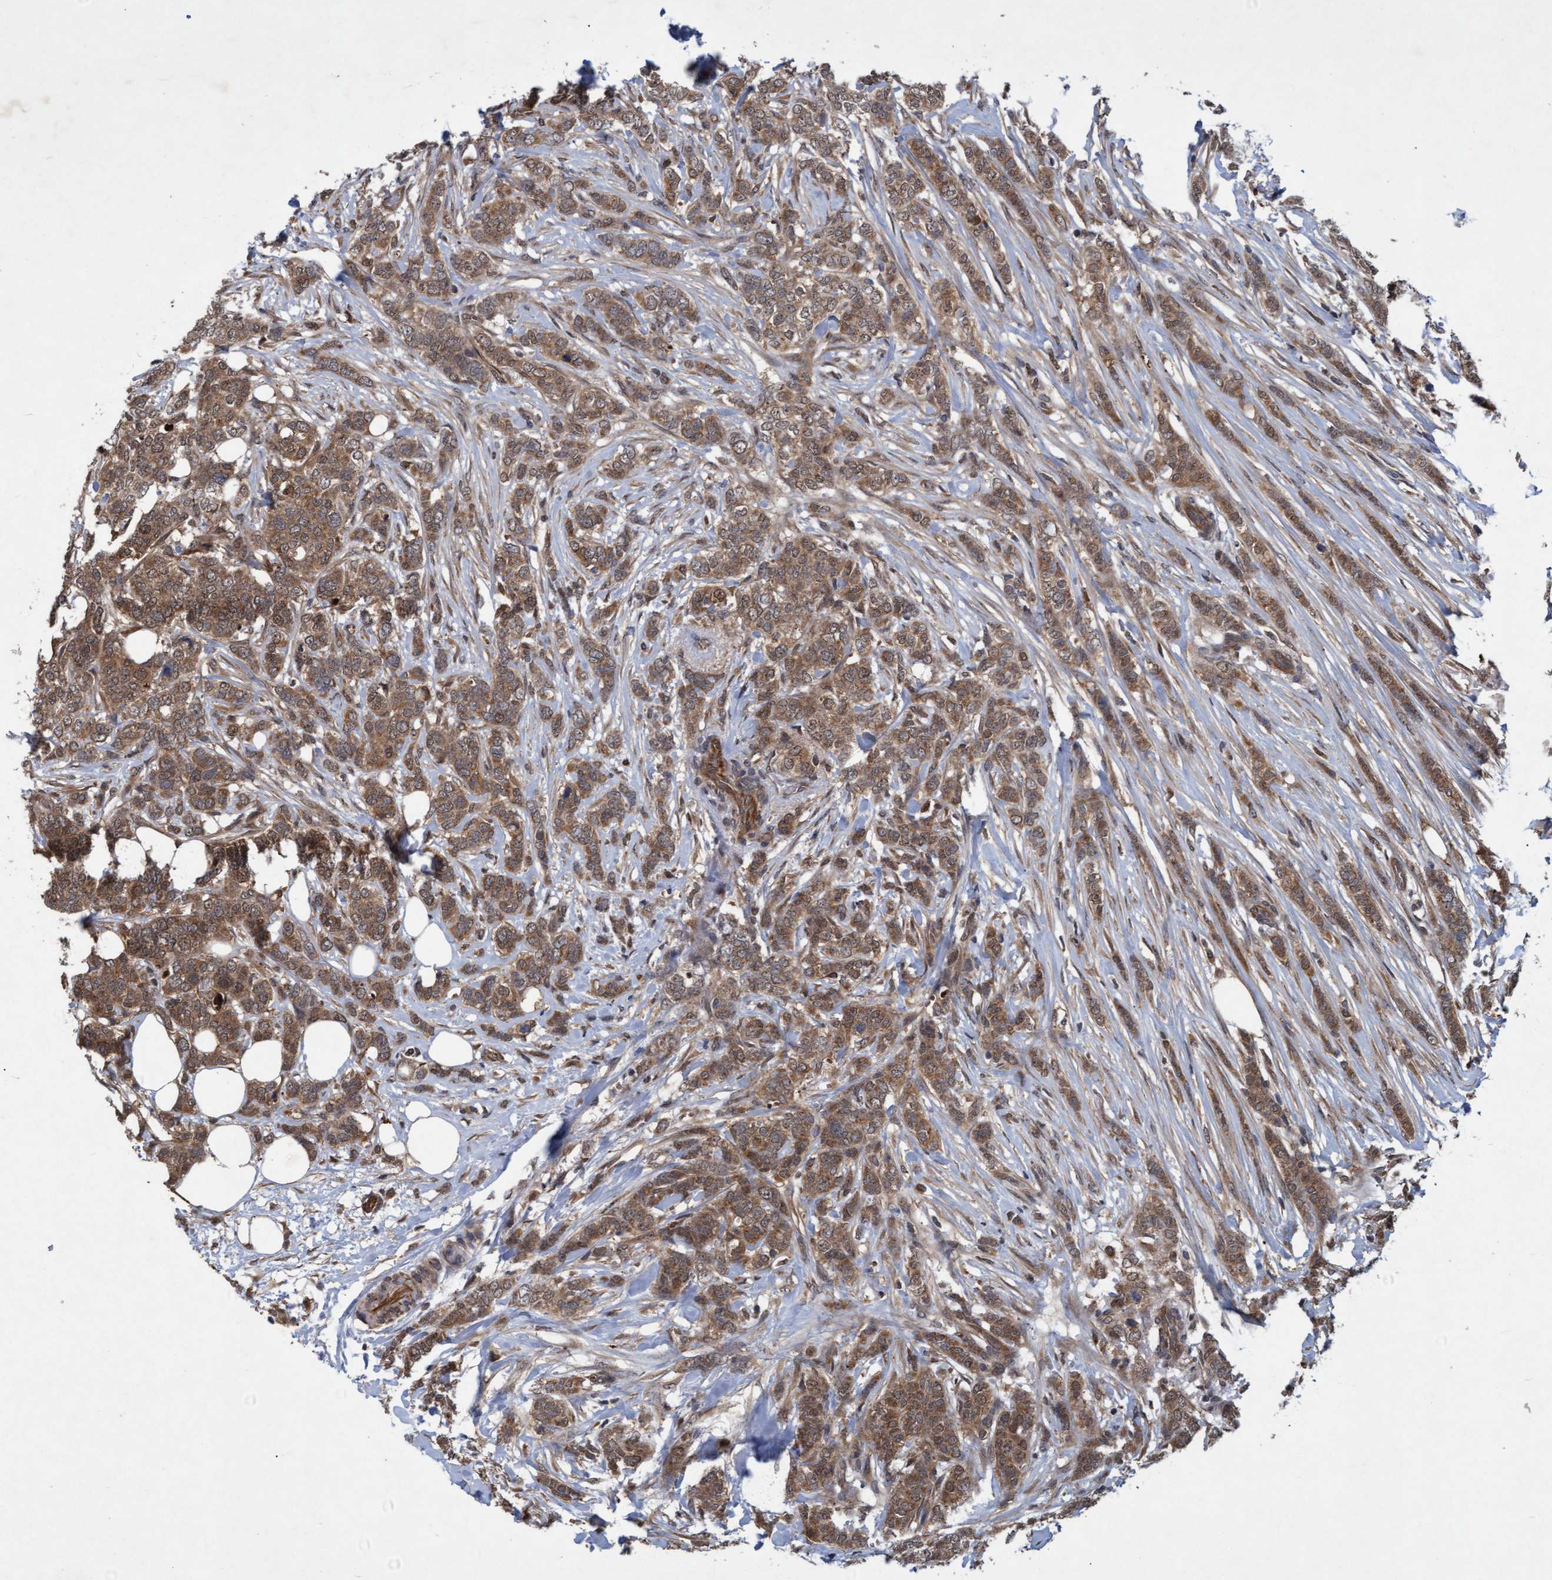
{"staining": {"intensity": "moderate", "quantity": ">75%", "location": "cytoplasmic/membranous,nuclear"}, "tissue": "breast cancer", "cell_type": "Tumor cells", "image_type": "cancer", "snomed": [{"axis": "morphology", "description": "Lobular carcinoma"}, {"axis": "topography", "description": "Skin"}, {"axis": "topography", "description": "Breast"}], "caption": "An image of human lobular carcinoma (breast) stained for a protein reveals moderate cytoplasmic/membranous and nuclear brown staining in tumor cells.", "gene": "PSMB6", "patient": {"sex": "female", "age": 46}}